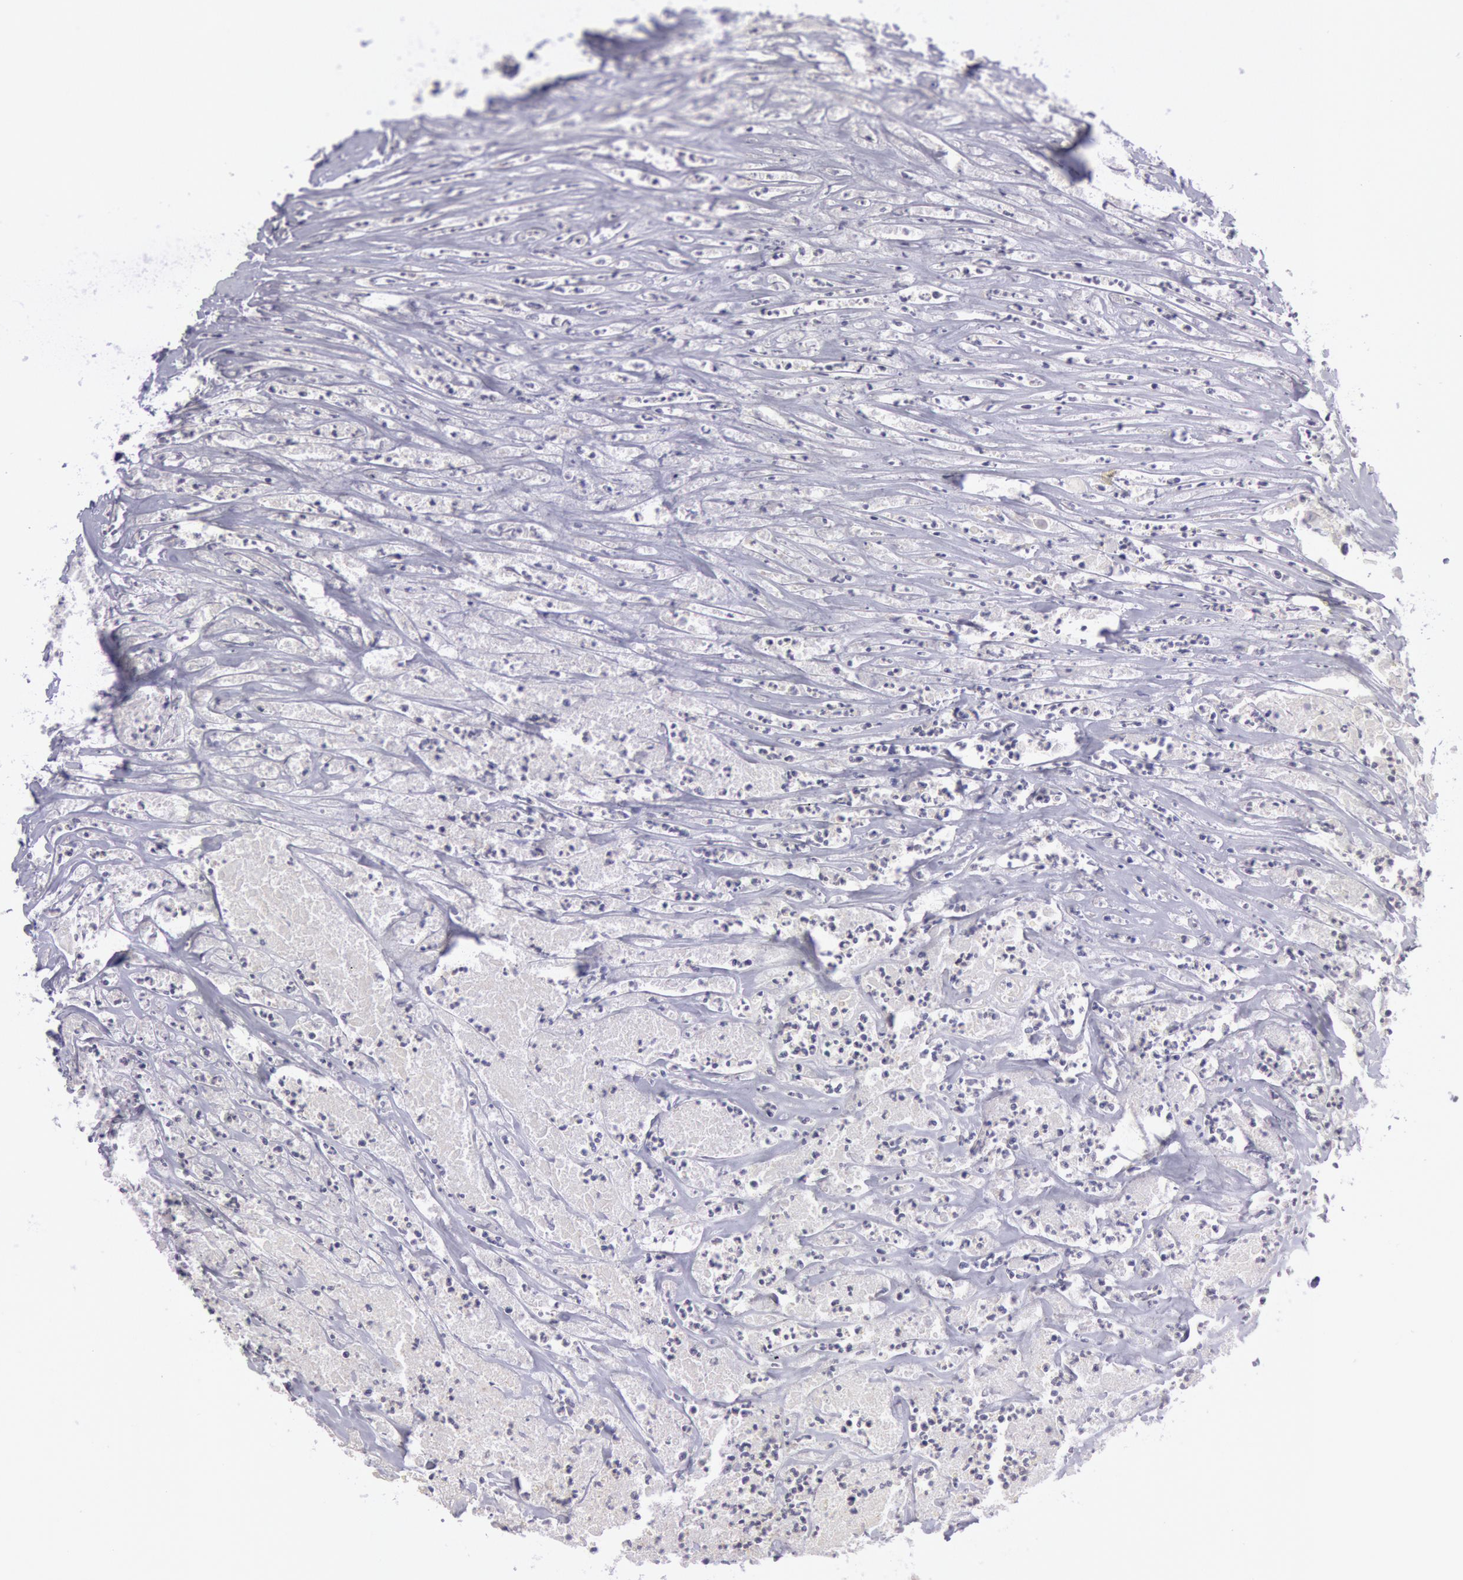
{"staining": {"intensity": "weak", "quantity": "<25%", "location": "cytoplasmic/membranous"}, "tissue": "colorectal cancer", "cell_type": "Tumor cells", "image_type": "cancer", "snomed": [{"axis": "morphology", "description": "Adenocarcinoma, NOS"}, {"axis": "topography", "description": "Colon"}], "caption": "Tumor cells are negative for brown protein staining in colorectal cancer. (DAB (3,3'-diaminobenzidine) immunohistochemistry (IHC) with hematoxylin counter stain).", "gene": "MYO5A", "patient": {"sex": "female", "age": 70}}